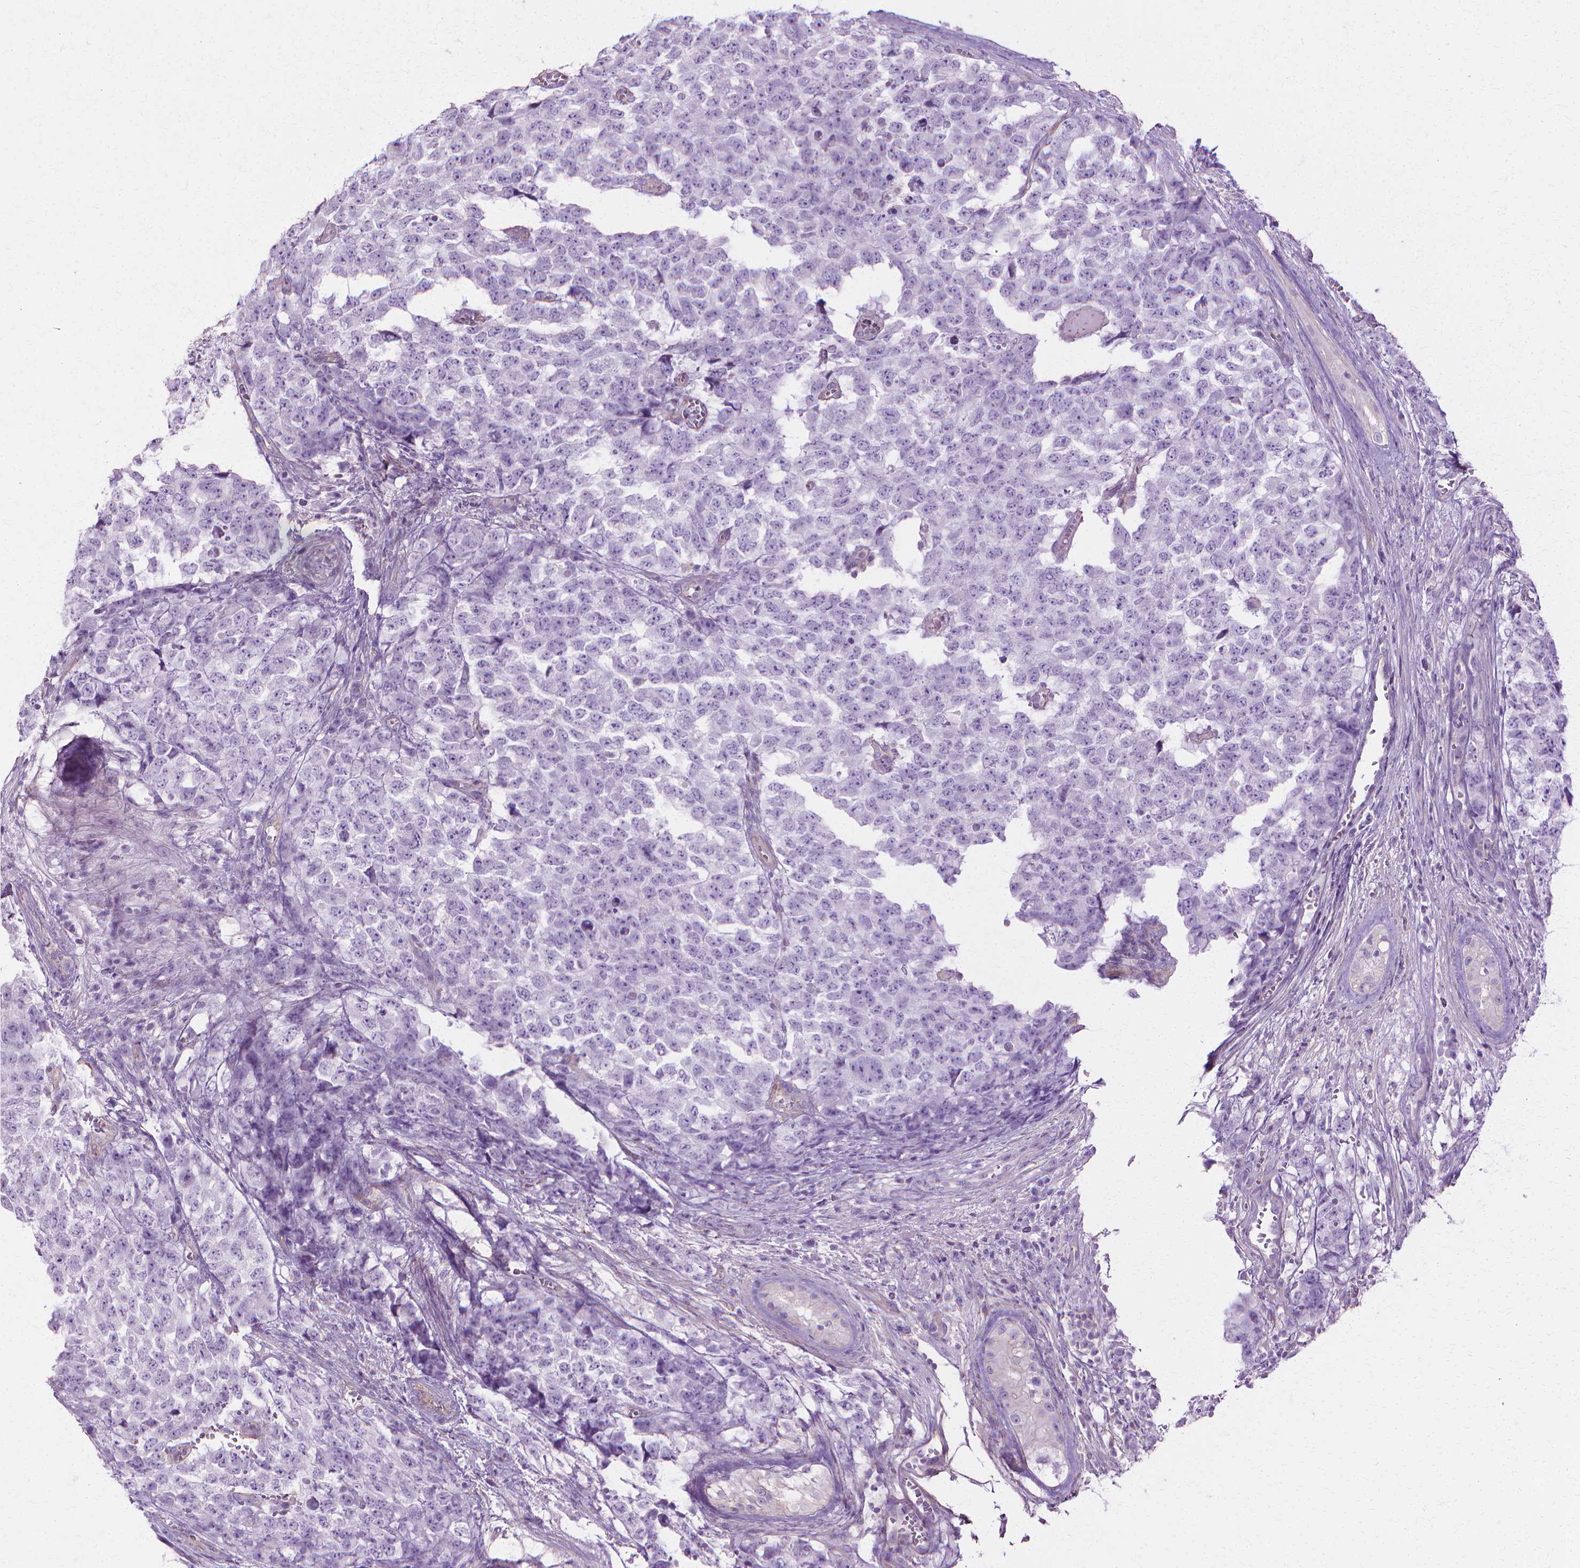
{"staining": {"intensity": "negative", "quantity": "none", "location": "none"}, "tissue": "testis cancer", "cell_type": "Tumor cells", "image_type": "cancer", "snomed": [{"axis": "morphology", "description": "Carcinoma, Embryonal, NOS"}, {"axis": "topography", "description": "Testis"}], "caption": "Immunohistochemistry (IHC) histopathology image of human testis cancer stained for a protein (brown), which reveals no staining in tumor cells.", "gene": "CFAP157", "patient": {"sex": "male", "age": 23}}